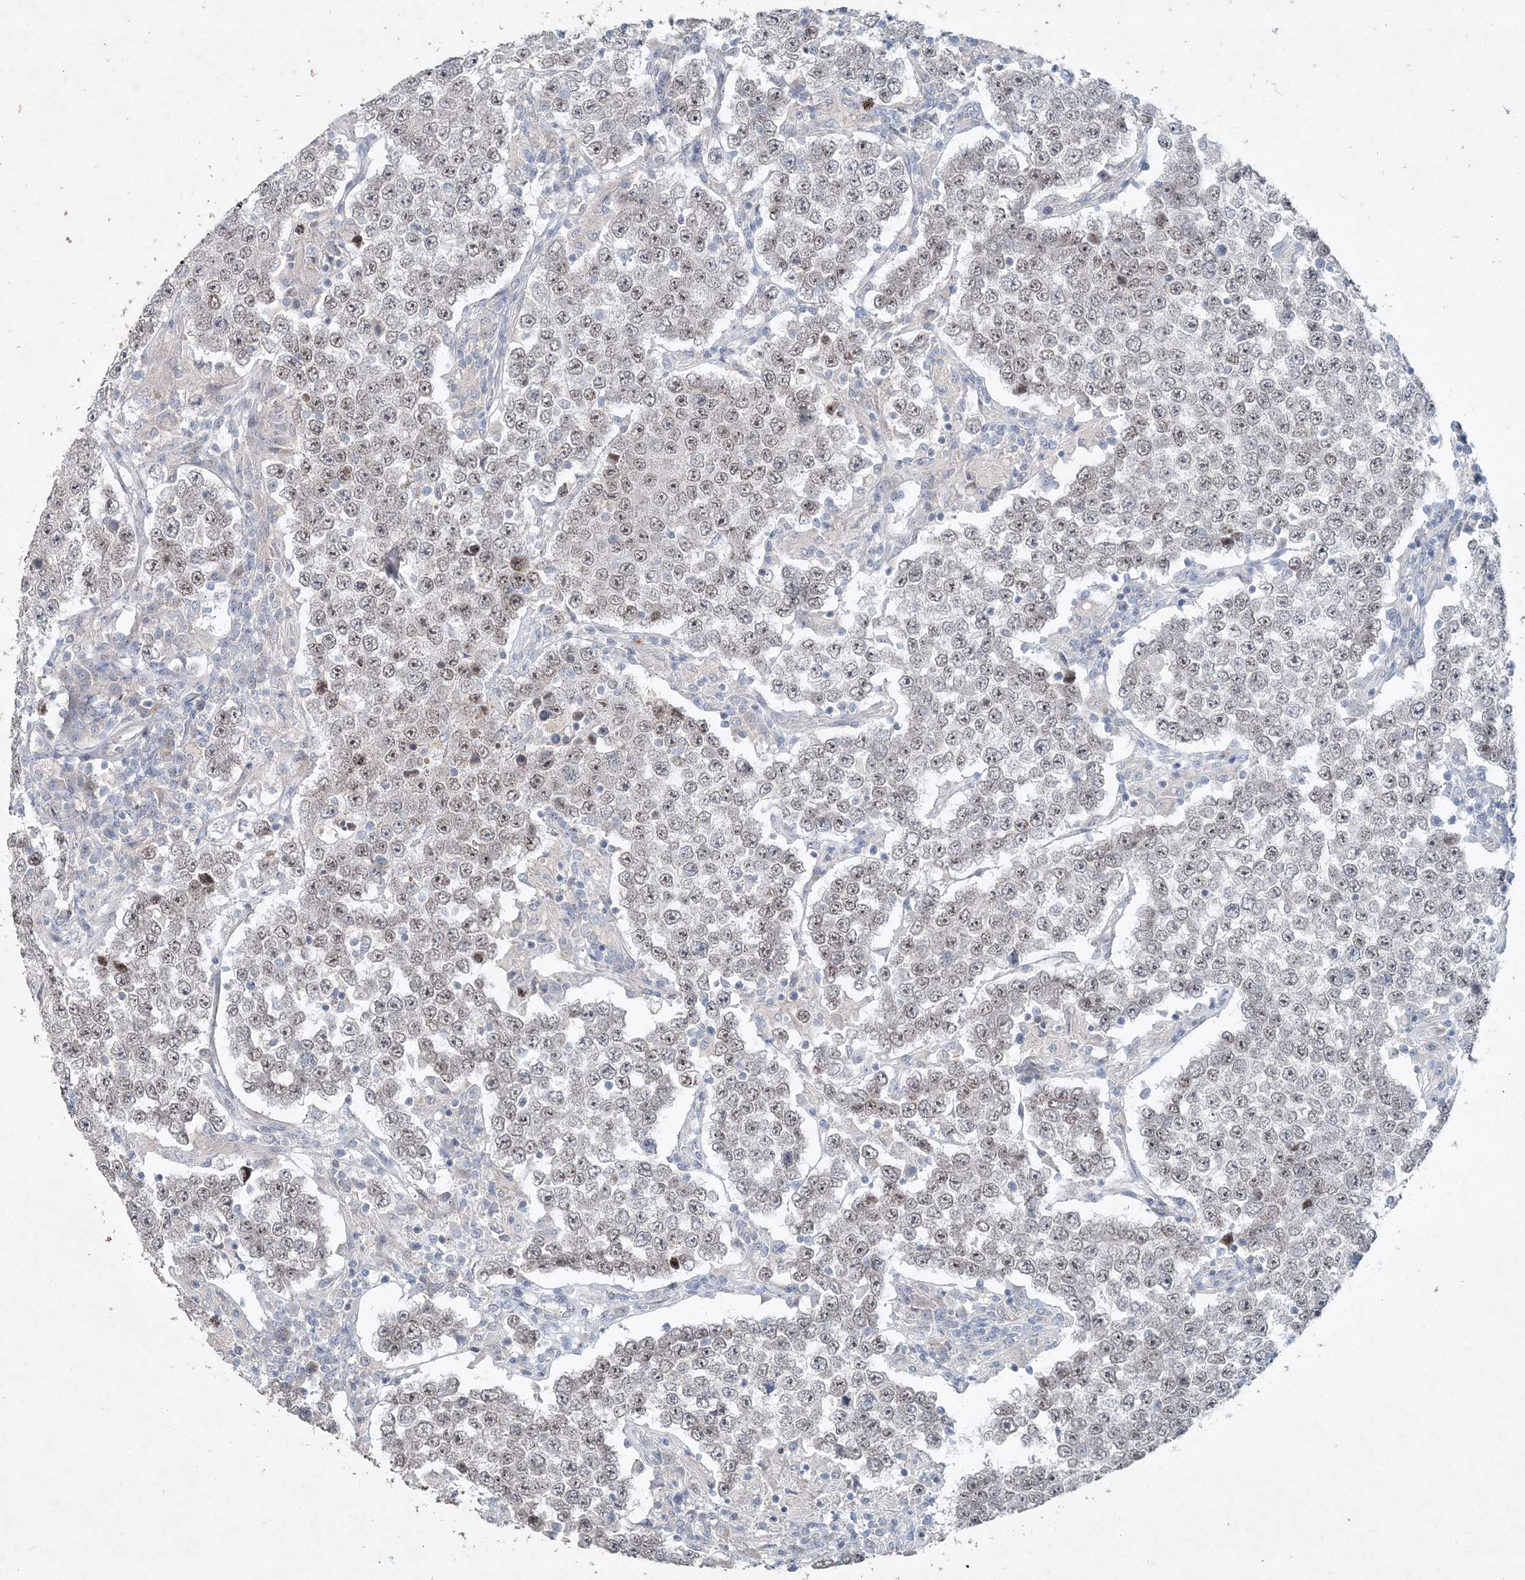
{"staining": {"intensity": "weak", "quantity": ">75%", "location": "nuclear"}, "tissue": "testis cancer", "cell_type": "Tumor cells", "image_type": "cancer", "snomed": [{"axis": "morphology", "description": "Normal tissue, NOS"}, {"axis": "morphology", "description": "Urothelial carcinoma, High grade"}, {"axis": "morphology", "description": "Seminoma, NOS"}, {"axis": "morphology", "description": "Carcinoma, Embryonal, NOS"}, {"axis": "topography", "description": "Urinary bladder"}, {"axis": "topography", "description": "Testis"}], "caption": "Human testis embryonal carcinoma stained with a brown dye reveals weak nuclear positive staining in about >75% of tumor cells.", "gene": "DNAH5", "patient": {"sex": "male", "age": 41}}